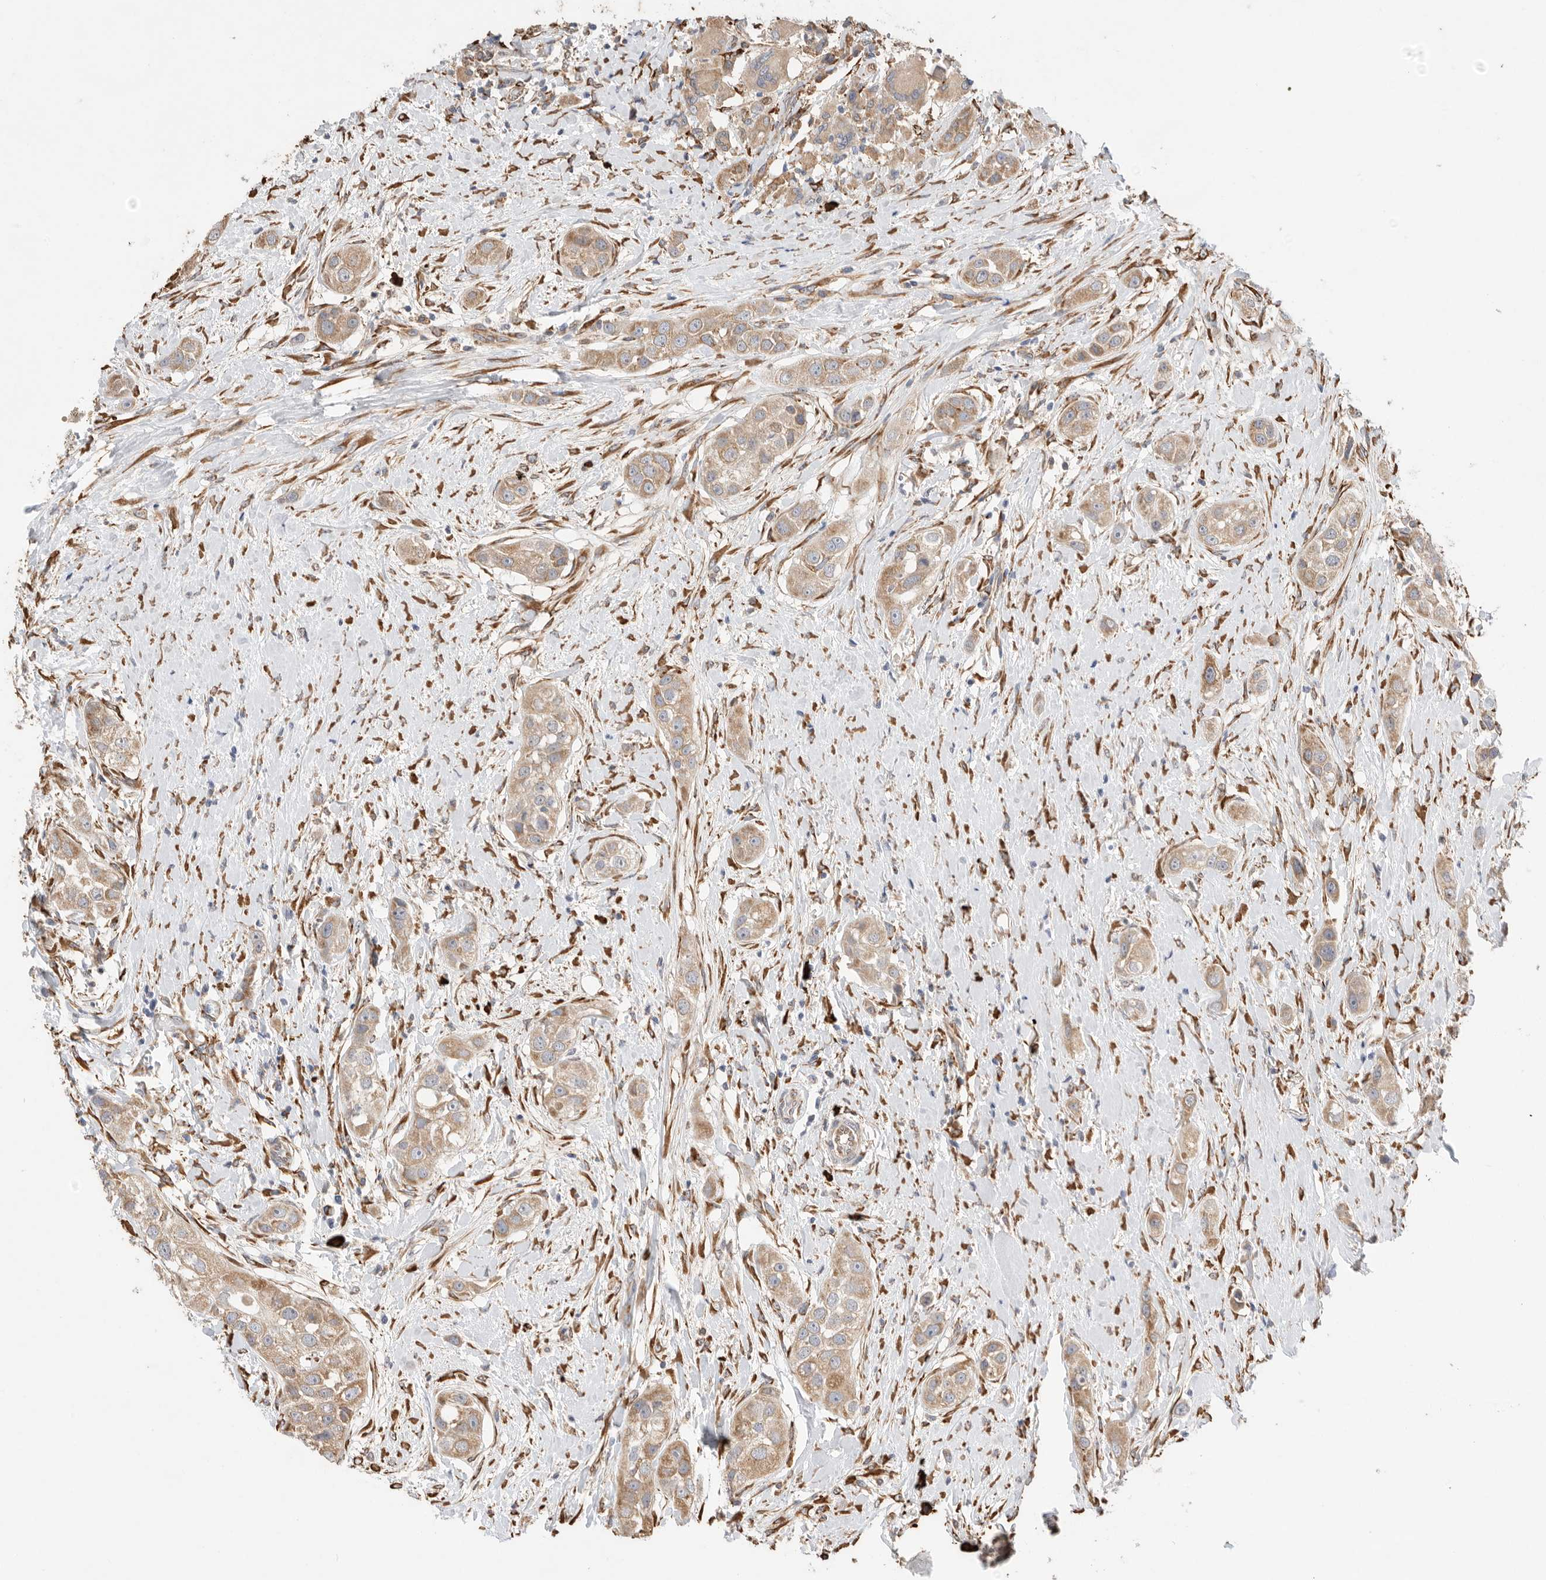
{"staining": {"intensity": "weak", "quantity": ">75%", "location": "cytoplasmic/membranous"}, "tissue": "head and neck cancer", "cell_type": "Tumor cells", "image_type": "cancer", "snomed": [{"axis": "morphology", "description": "Normal tissue, NOS"}, {"axis": "morphology", "description": "Squamous cell carcinoma, NOS"}, {"axis": "topography", "description": "Skeletal muscle"}, {"axis": "topography", "description": "Head-Neck"}], "caption": "Protein staining displays weak cytoplasmic/membranous positivity in about >75% of tumor cells in head and neck squamous cell carcinoma.", "gene": "BLOC1S5", "patient": {"sex": "male", "age": 51}}